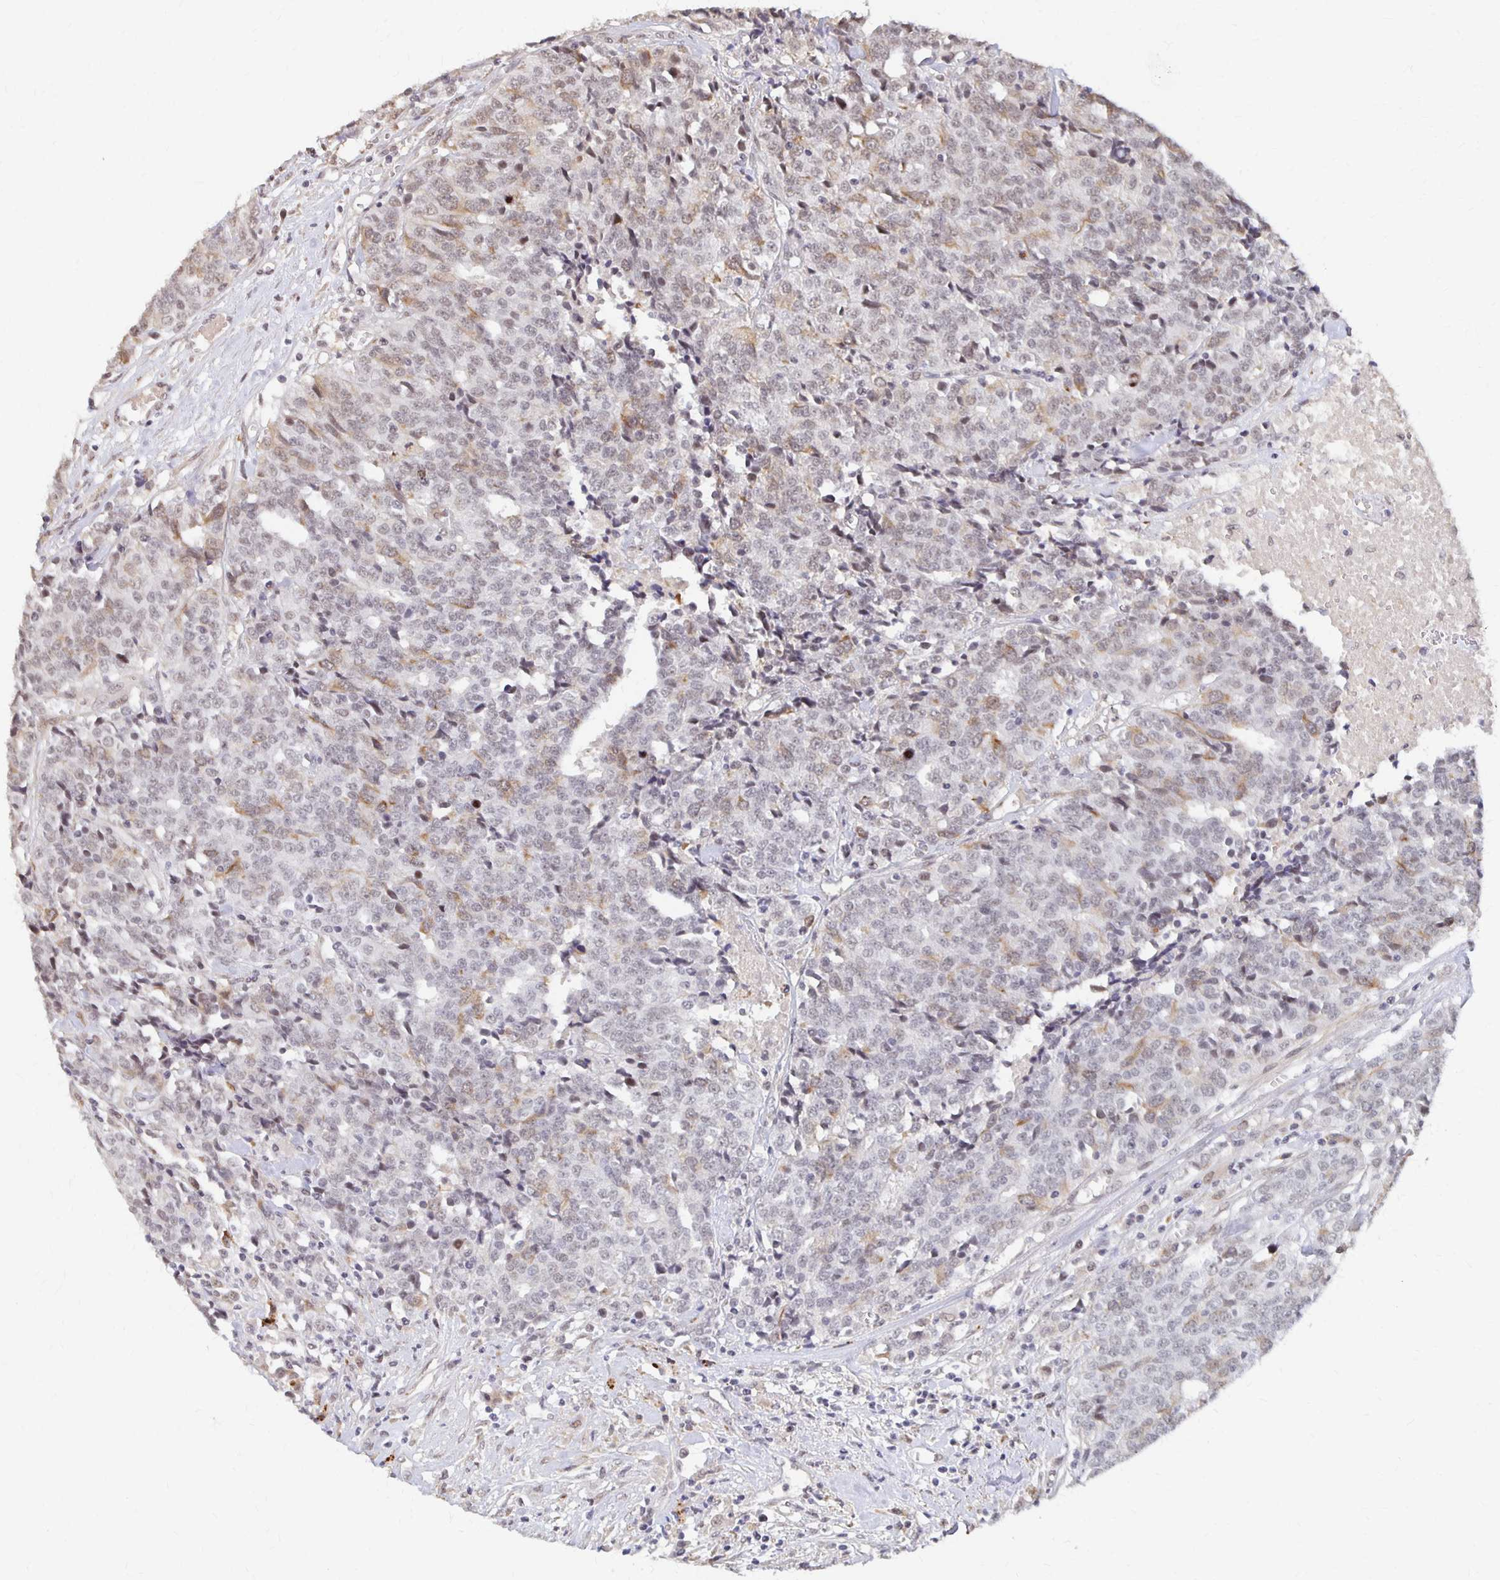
{"staining": {"intensity": "weak", "quantity": "<25%", "location": "cytoplasmic/membranous"}, "tissue": "prostate cancer", "cell_type": "Tumor cells", "image_type": "cancer", "snomed": [{"axis": "morphology", "description": "Adenocarcinoma, High grade"}, {"axis": "topography", "description": "Prostate and seminal vesicle, NOS"}], "caption": "Immunohistochemistry (IHC) micrograph of human high-grade adenocarcinoma (prostate) stained for a protein (brown), which exhibits no positivity in tumor cells.", "gene": "CLASRP", "patient": {"sex": "male", "age": 60}}